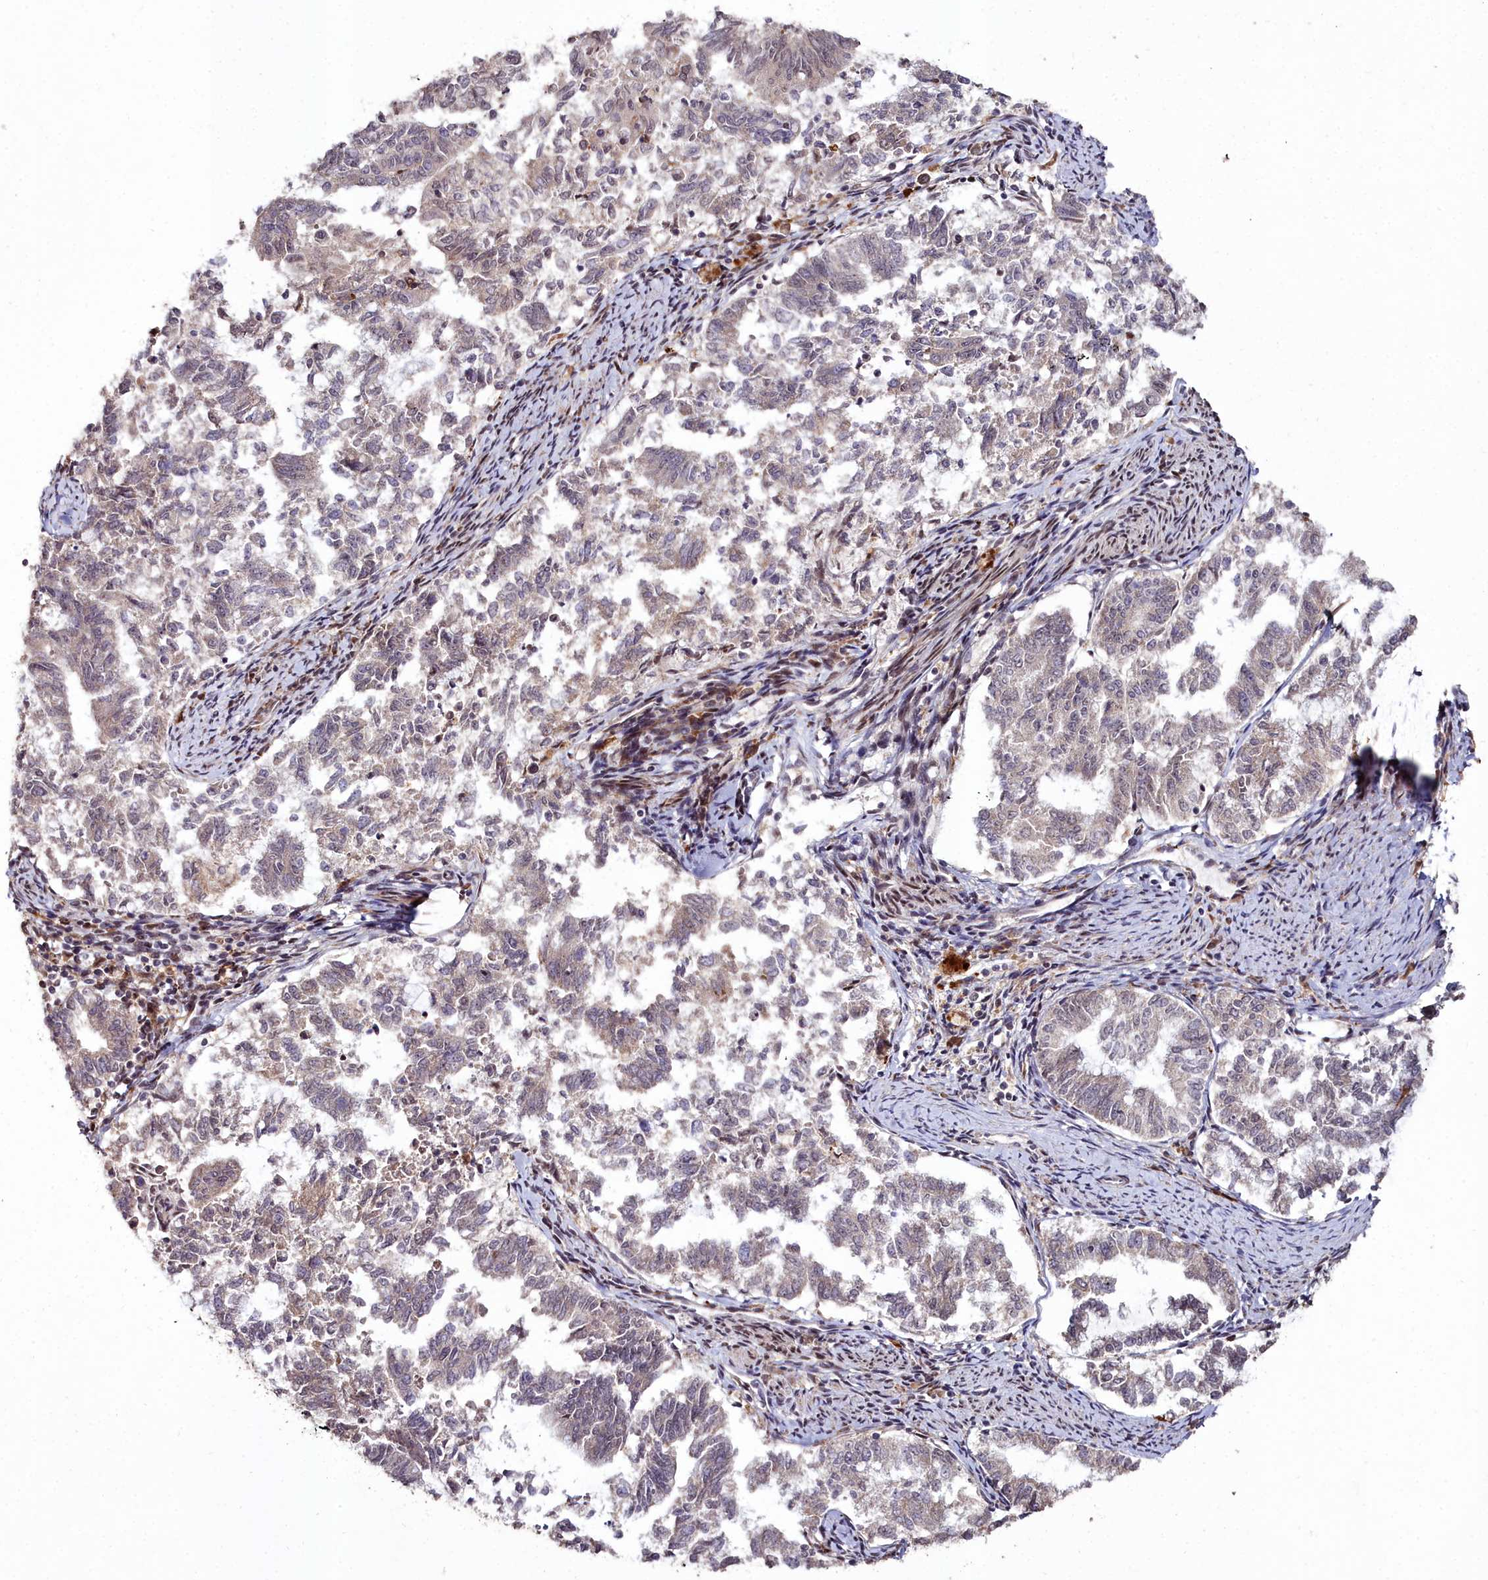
{"staining": {"intensity": "weak", "quantity": "<25%", "location": "cytoplasmic/membranous"}, "tissue": "endometrial cancer", "cell_type": "Tumor cells", "image_type": "cancer", "snomed": [{"axis": "morphology", "description": "Adenocarcinoma, NOS"}, {"axis": "topography", "description": "Endometrium"}], "caption": "Immunohistochemistry (IHC) histopathology image of neoplastic tissue: human adenocarcinoma (endometrial) stained with DAB demonstrates no significant protein positivity in tumor cells. (DAB immunohistochemistry (IHC) with hematoxylin counter stain).", "gene": "CXXC1", "patient": {"sex": "female", "age": 79}}